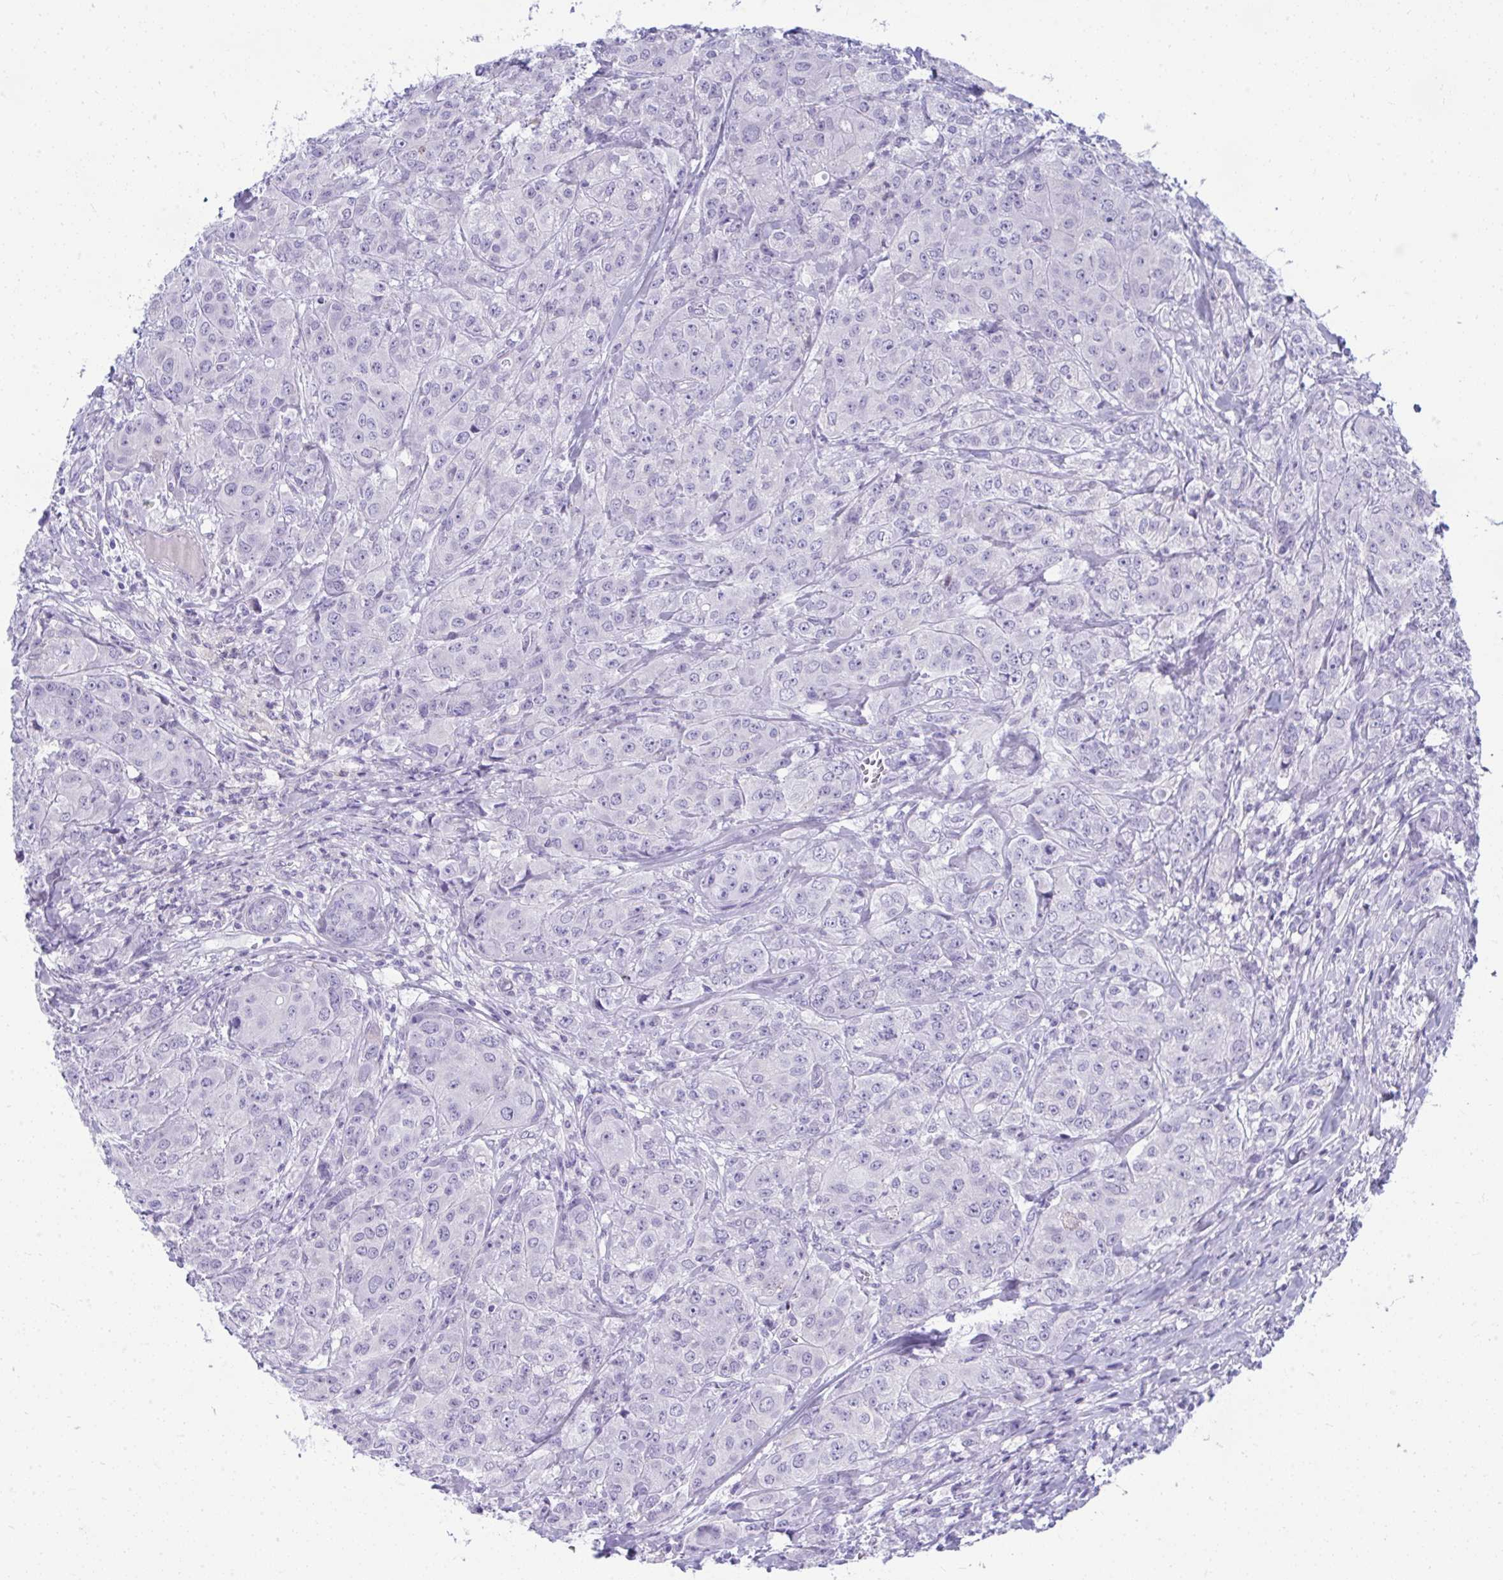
{"staining": {"intensity": "negative", "quantity": "none", "location": "none"}, "tissue": "breast cancer", "cell_type": "Tumor cells", "image_type": "cancer", "snomed": [{"axis": "morphology", "description": "Normal tissue, NOS"}, {"axis": "morphology", "description": "Duct carcinoma"}, {"axis": "topography", "description": "Breast"}], "caption": "The micrograph demonstrates no significant positivity in tumor cells of breast cancer (intraductal carcinoma).", "gene": "ISL1", "patient": {"sex": "female", "age": 43}}